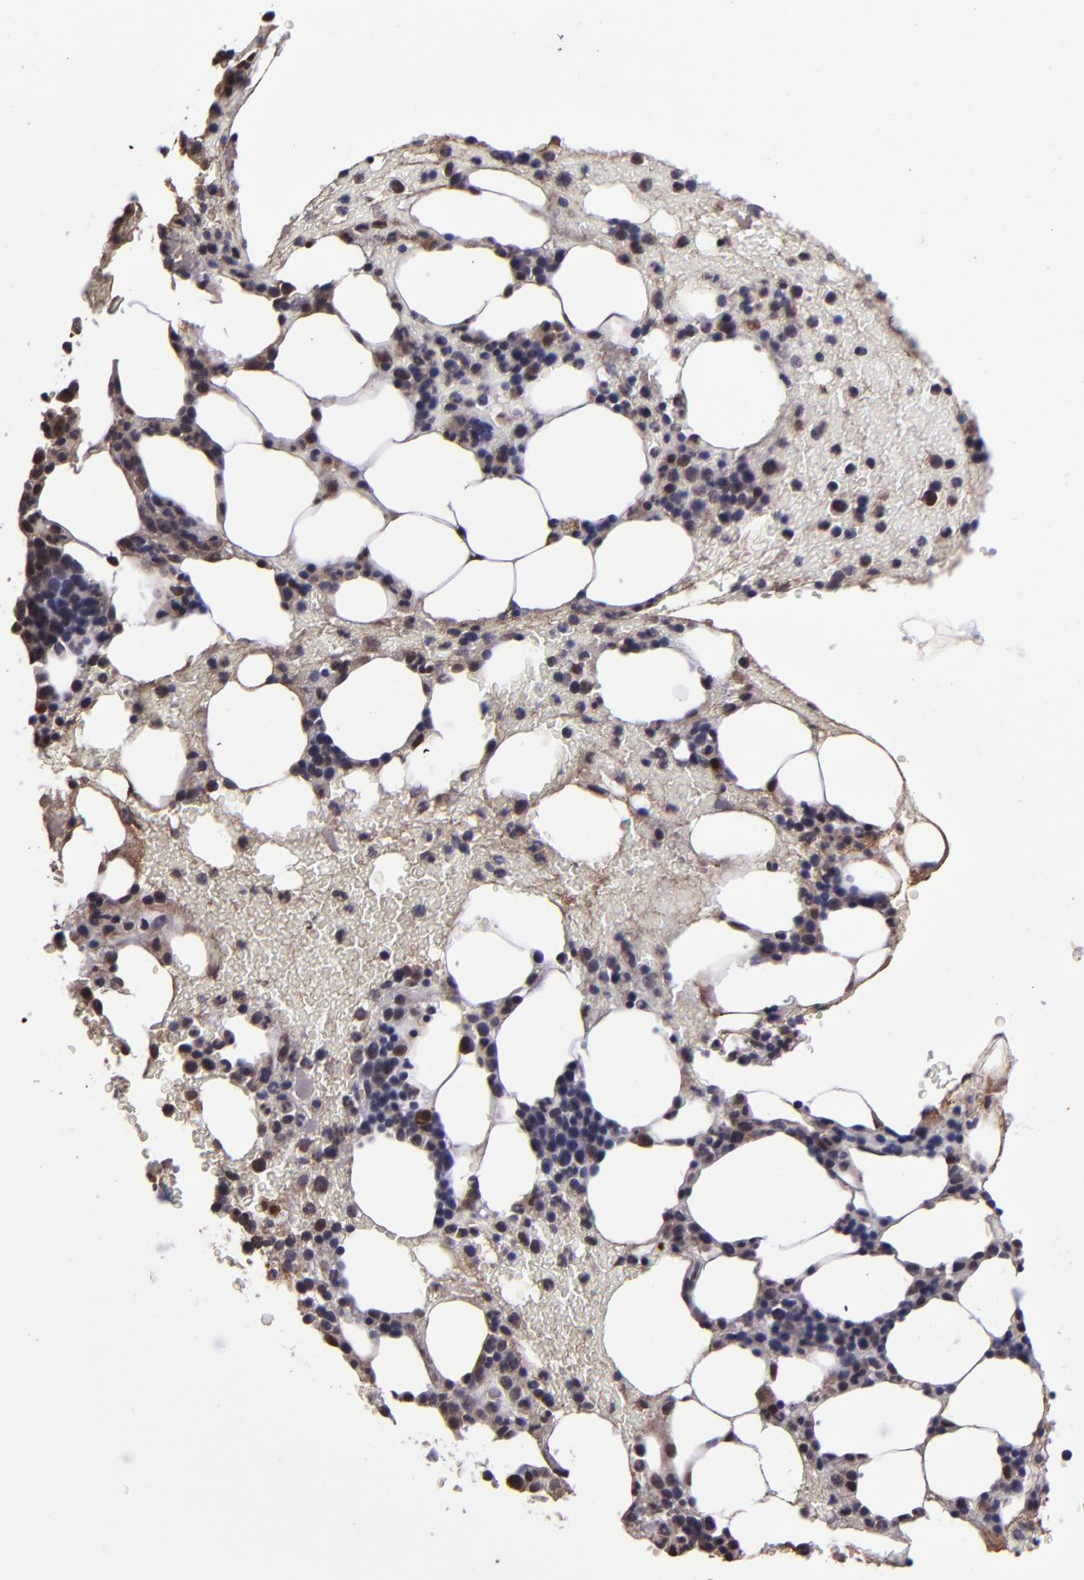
{"staining": {"intensity": "moderate", "quantity": "<25%", "location": "cytoplasmic/membranous"}, "tissue": "bone marrow", "cell_type": "Hematopoietic cells", "image_type": "normal", "snomed": [{"axis": "morphology", "description": "Normal tissue, NOS"}, {"axis": "topography", "description": "Bone marrow"}], "caption": "IHC of unremarkable human bone marrow displays low levels of moderate cytoplasmic/membranous positivity in about <25% of hematopoietic cells. Using DAB (brown) and hematoxylin (blue) stains, captured at high magnification using brightfield microscopy.", "gene": "SERPINF2", "patient": {"sex": "female", "age": 84}}